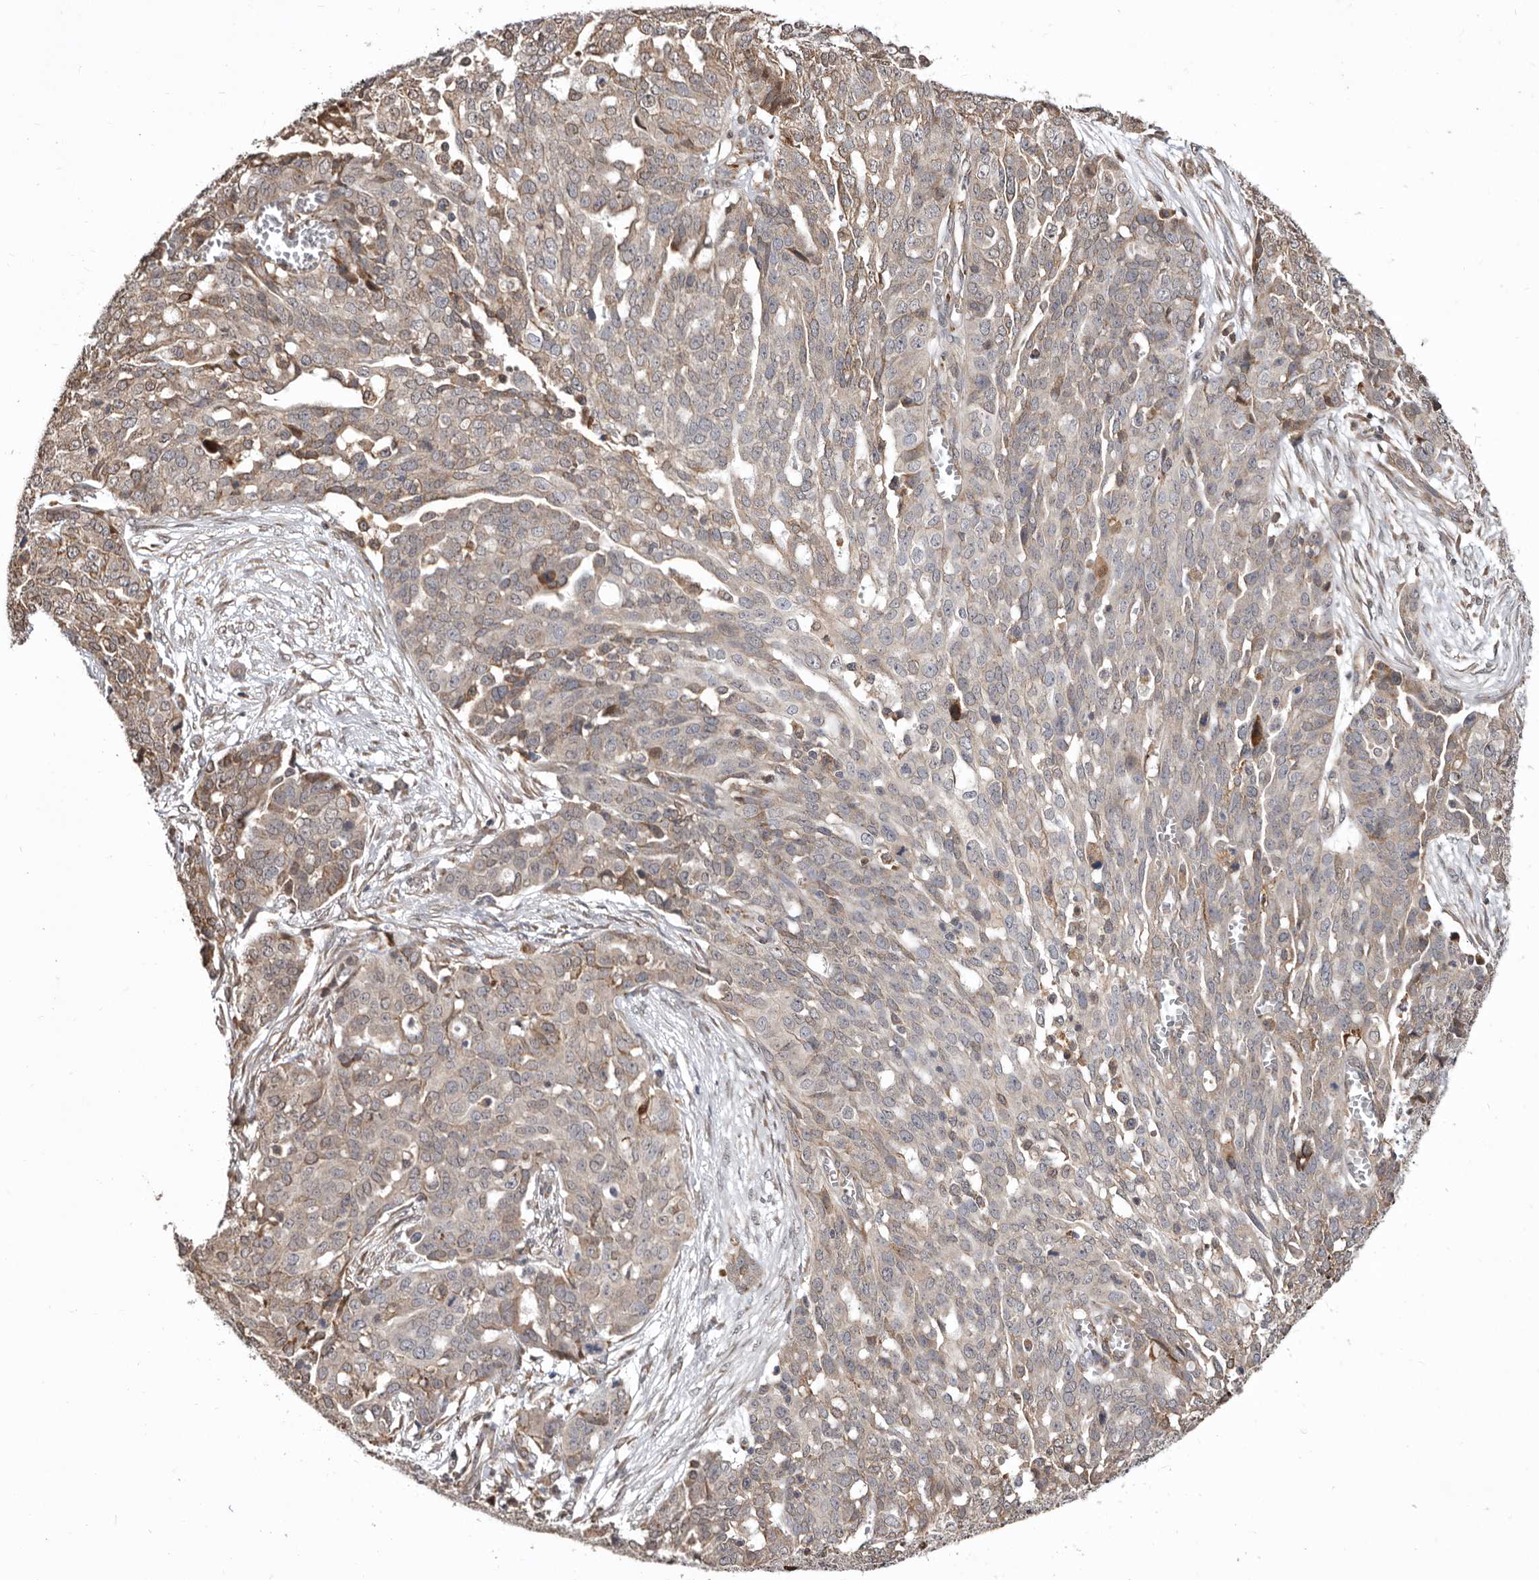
{"staining": {"intensity": "weak", "quantity": "25%-75%", "location": "cytoplasmic/membranous"}, "tissue": "ovarian cancer", "cell_type": "Tumor cells", "image_type": "cancer", "snomed": [{"axis": "morphology", "description": "Cystadenocarcinoma, serous, NOS"}, {"axis": "topography", "description": "Soft tissue"}, {"axis": "topography", "description": "Ovary"}], "caption": "The micrograph demonstrates staining of serous cystadenocarcinoma (ovarian), revealing weak cytoplasmic/membranous protein expression (brown color) within tumor cells.", "gene": "RRM2B", "patient": {"sex": "female", "age": 57}}